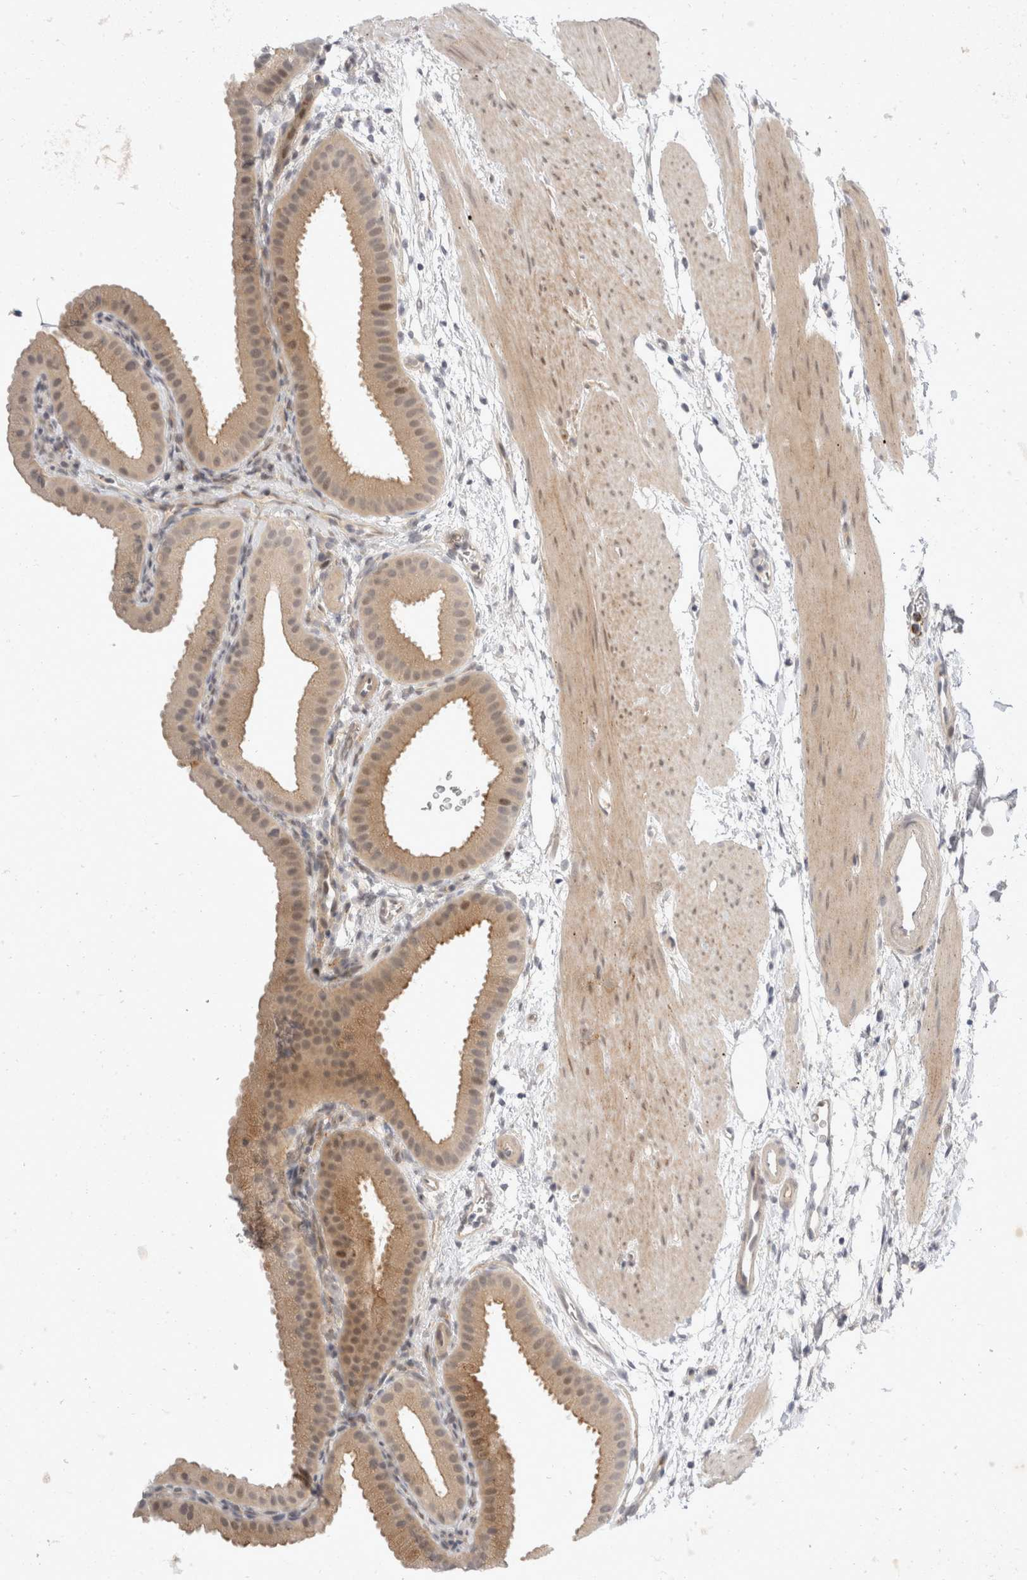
{"staining": {"intensity": "weak", "quantity": ">75%", "location": "cytoplasmic/membranous,nuclear"}, "tissue": "gallbladder", "cell_type": "Glandular cells", "image_type": "normal", "snomed": [{"axis": "morphology", "description": "Normal tissue, NOS"}, {"axis": "topography", "description": "Gallbladder"}], "caption": "DAB immunohistochemical staining of normal human gallbladder reveals weak cytoplasmic/membranous,nuclear protein staining in about >75% of glandular cells.", "gene": "TOM1L2", "patient": {"sex": "female", "age": 64}}